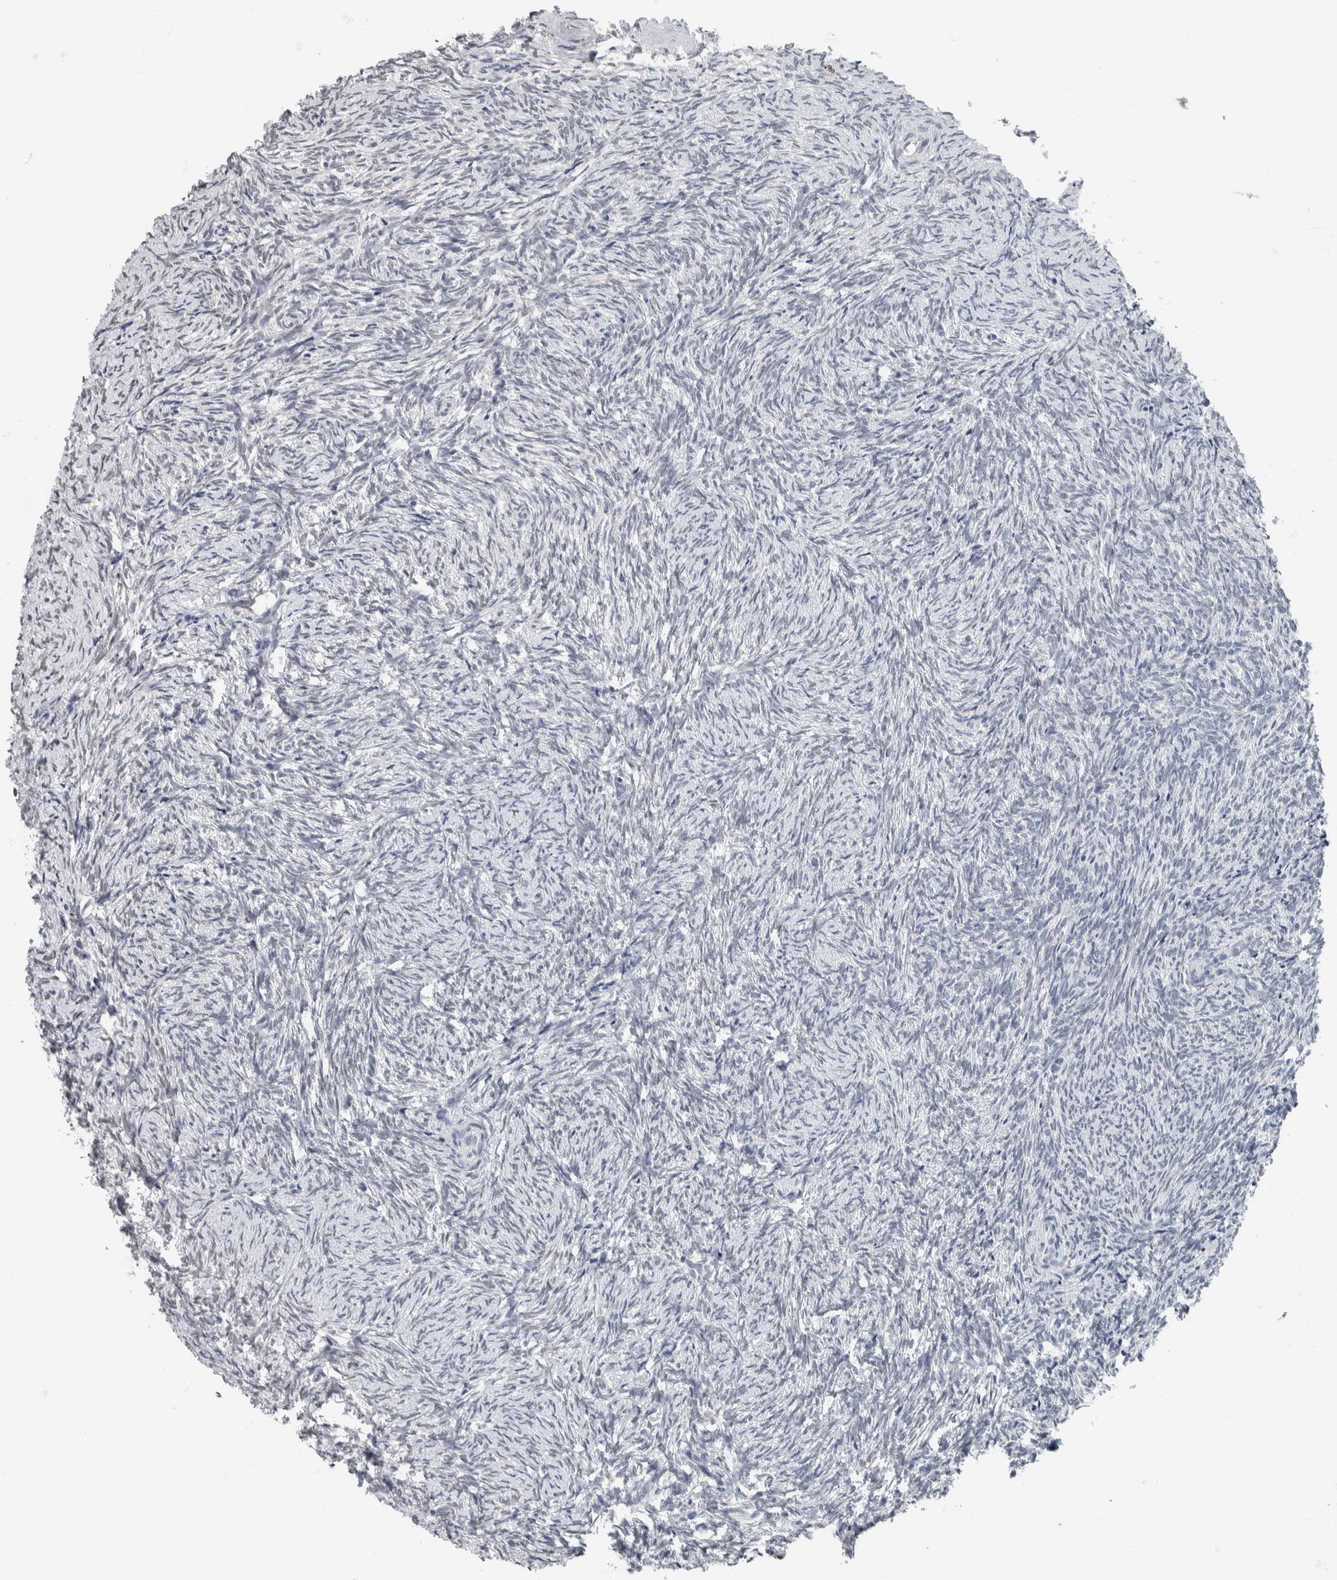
{"staining": {"intensity": "negative", "quantity": "none", "location": "none"}, "tissue": "ovary", "cell_type": "Ovarian stroma cells", "image_type": "normal", "snomed": [{"axis": "morphology", "description": "Normal tissue, NOS"}, {"axis": "topography", "description": "Ovary"}], "caption": "The photomicrograph demonstrates no significant expression in ovarian stroma cells of ovary. (DAB IHC, high magnification).", "gene": "NEFM", "patient": {"sex": "female", "age": 41}}